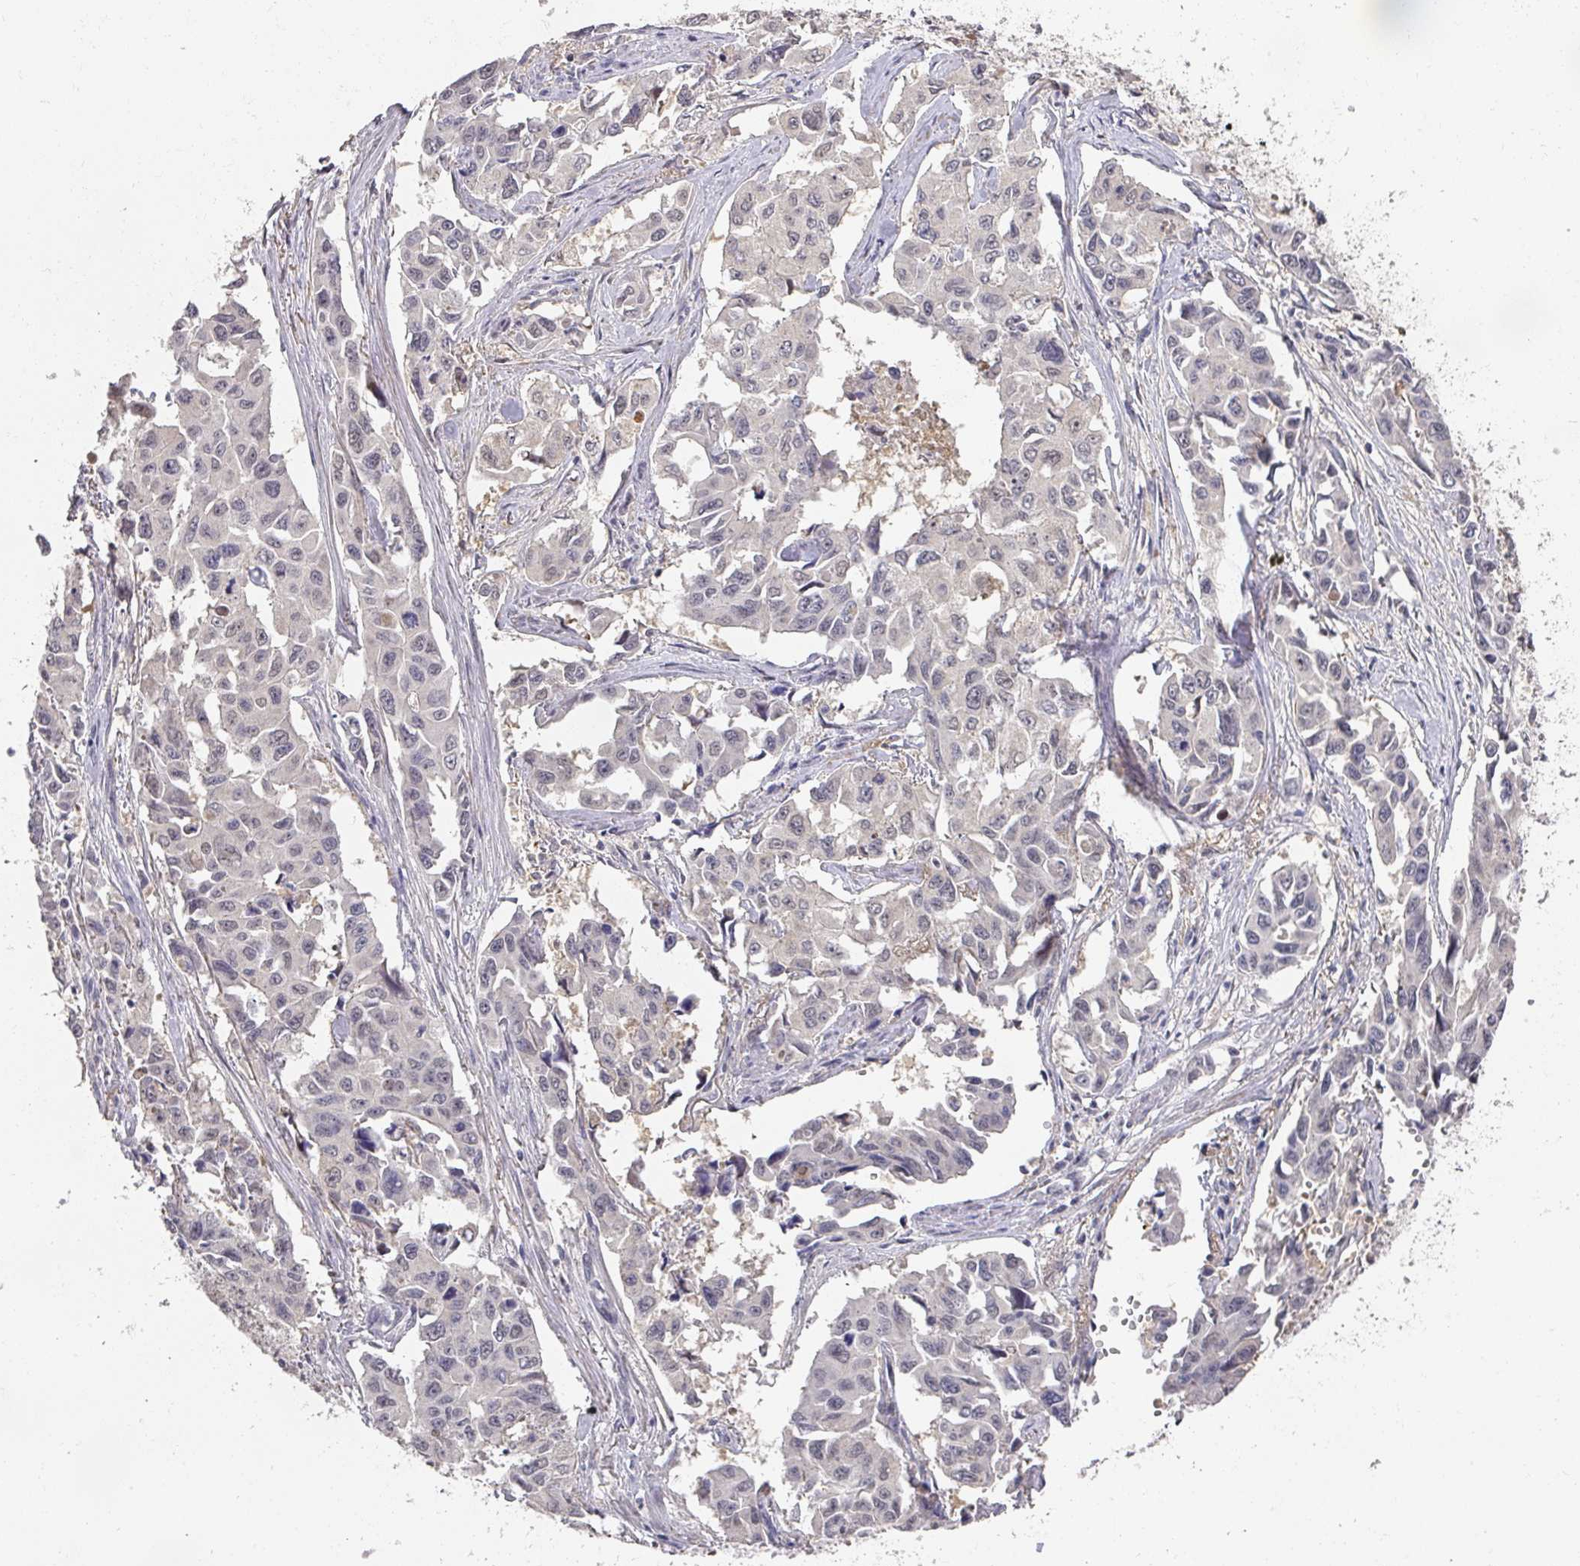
{"staining": {"intensity": "negative", "quantity": "none", "location": "none"}, "tissue": "lung cancer", "cell_type": "Tumor cells", "image_type": "cancer", "snomed": [{"axis": "morphology", "description": "Adenocarcinoma, NOS"}, {"axis": "topography", "description": "Lung"}], "caption": "Immunohistochemical staining of lung cancer reveals no significant expression in tumor cells.", "gene": "FOXN4", "patient": {"sex": "male", "age": 64}}